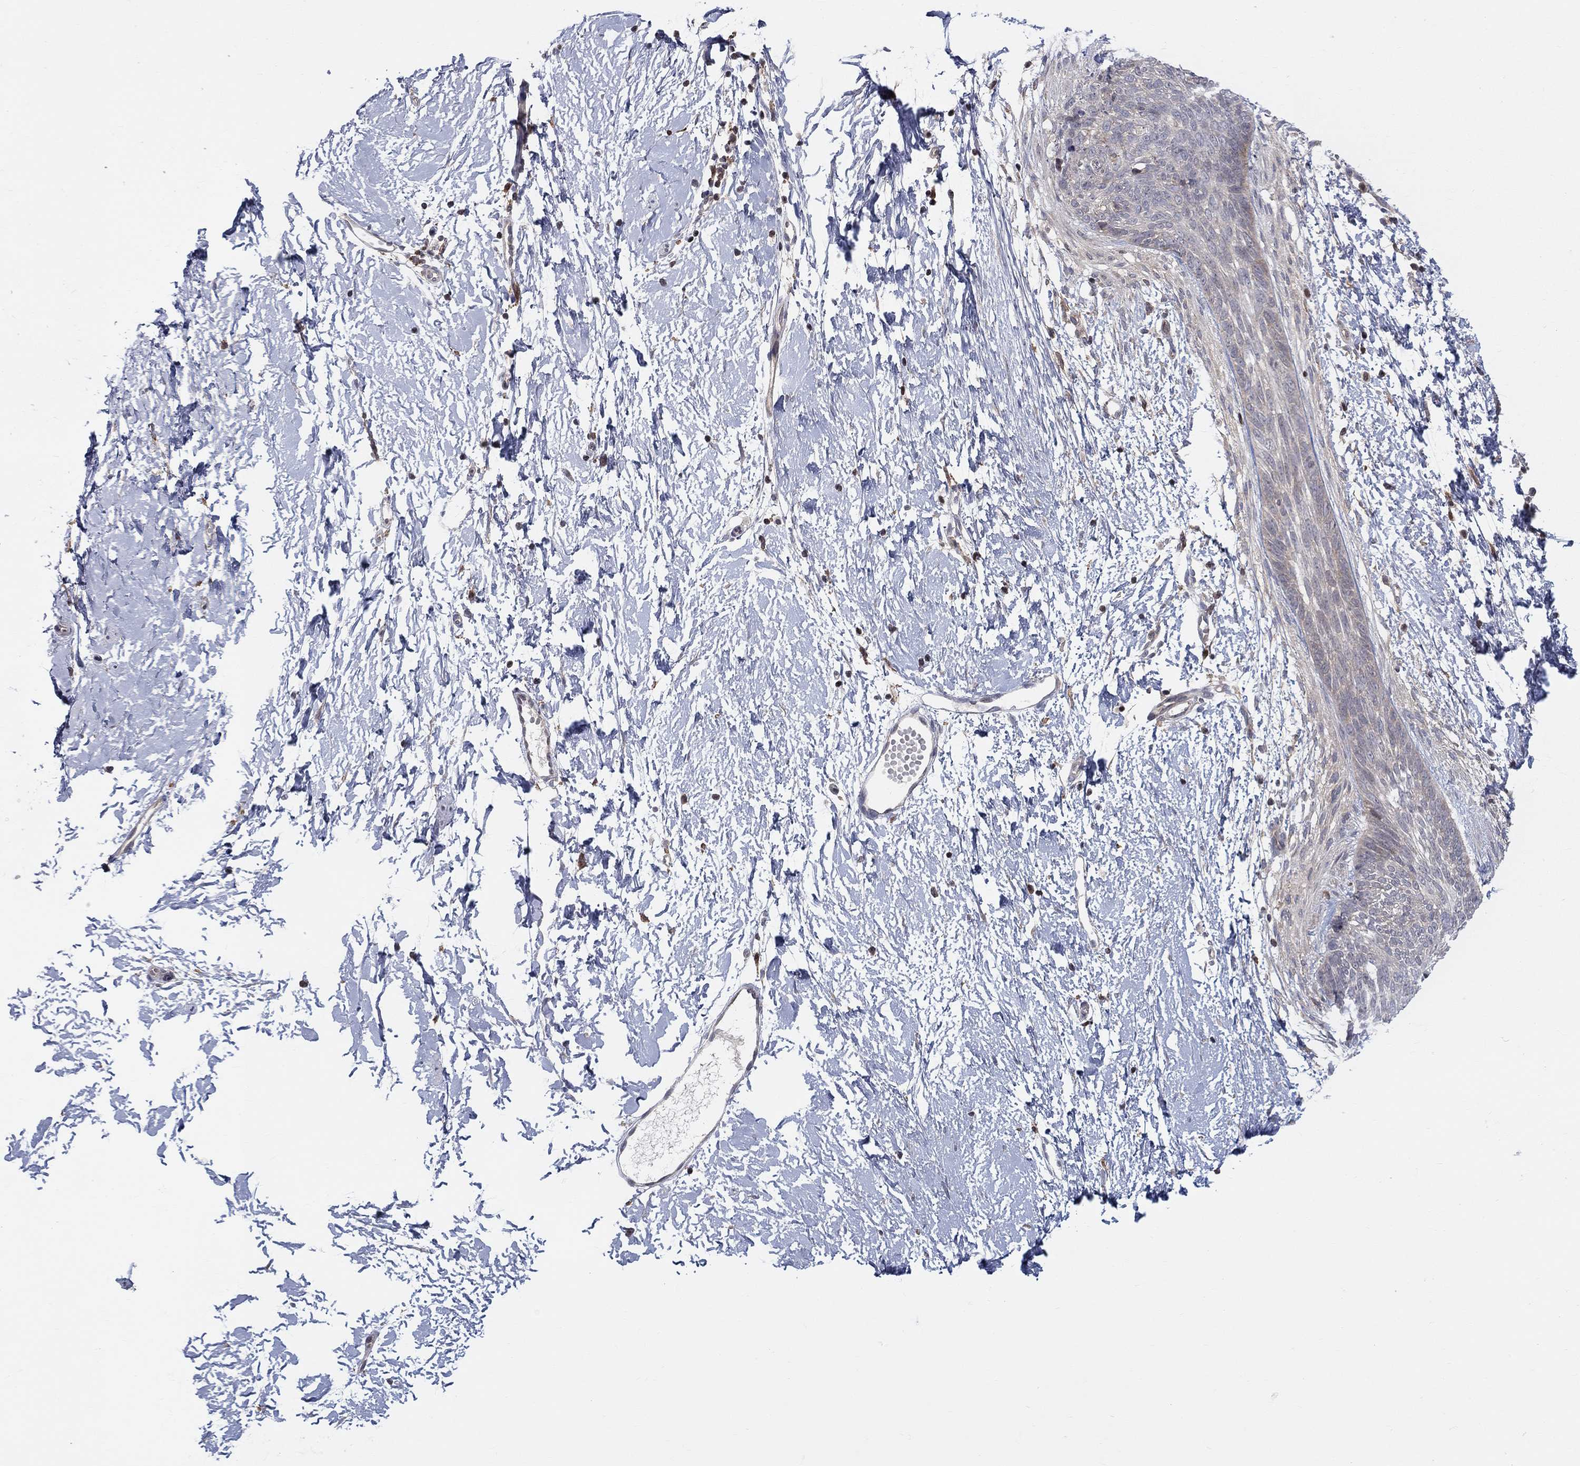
{"staining": {"intensity": "negative", "quantity": "none", "location": "none"}, "tissue": "skin cancer", "cell_type": "Tumor cells", "image_type": "cancer", "snomed": [{"axis": "morphology", "description": "Normal tissue, NOS"}, {"axis": "morphology", "description": "Basal cell carcinoma"}, {"axis": "topography", "description": "Skin"}], "caption": "A micrograph of basal cell carcinoma (skin) stained for a protein exhibits no brown staining in tumor cells. (DAB (3,3'-diaminobenzidine) IHC, high magnification).", "gene": "ZNHIT3", "patient": {"sex": "male", "age": 84}}